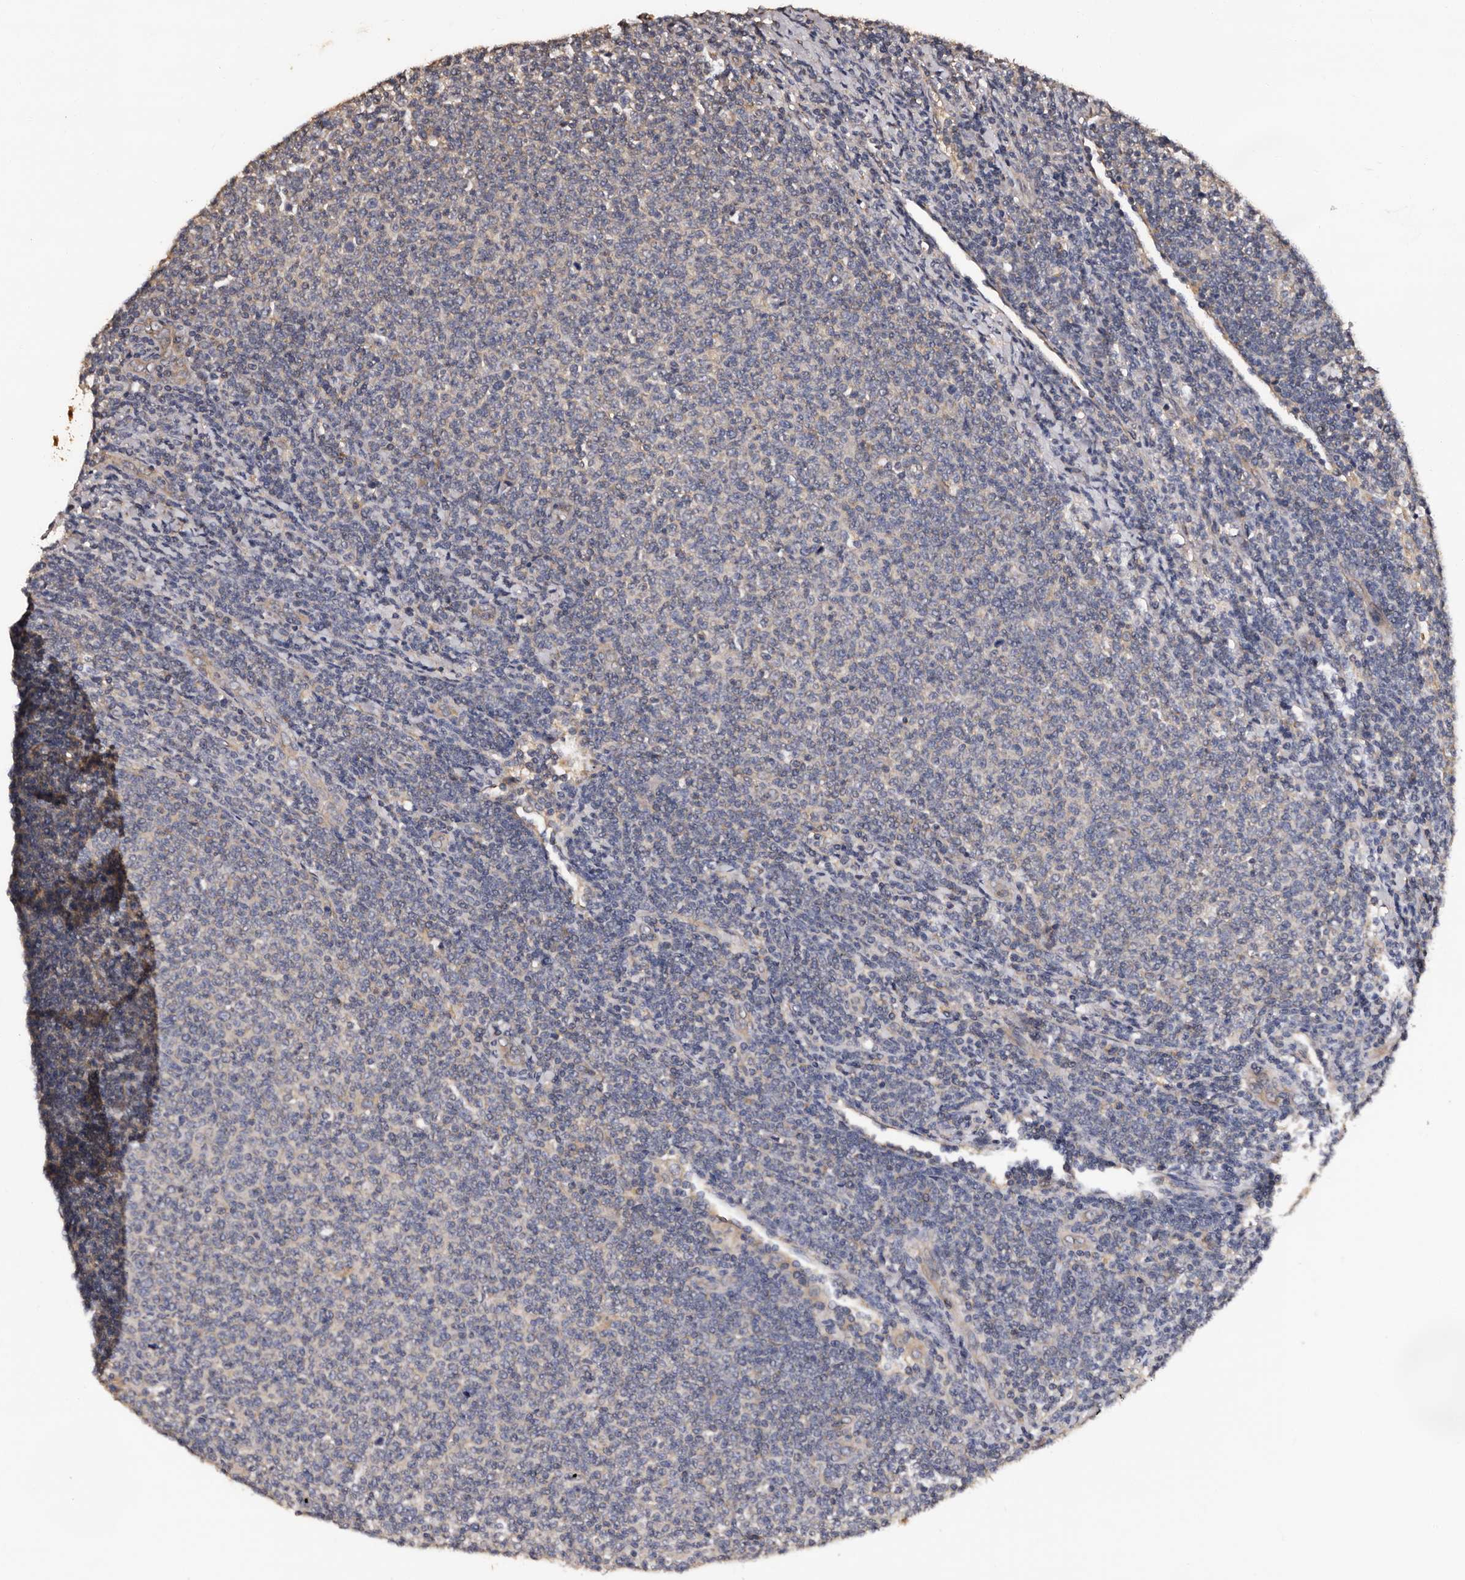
{"staining": {"intensity": "negative", "quantity": "none", "location": "none"}, "tissue": "lymphoma", "cell_type": "Tumor cells", "image_type": "cancer", "snomed": [{"axis": "morphology", "description": "Malignant lymphoma, non-Hodgkin's type, Low grade"}, {"axis": "topography", "description": "Lymph node"}], "caption": "Malignant lymphoma, non-Hodgkin's type (low-grade) stained for a protein using immunohistochemistry displays no staining tumor cells.", "gene": "ADCK5", "patient": {"sex": "male", "age": 66}}